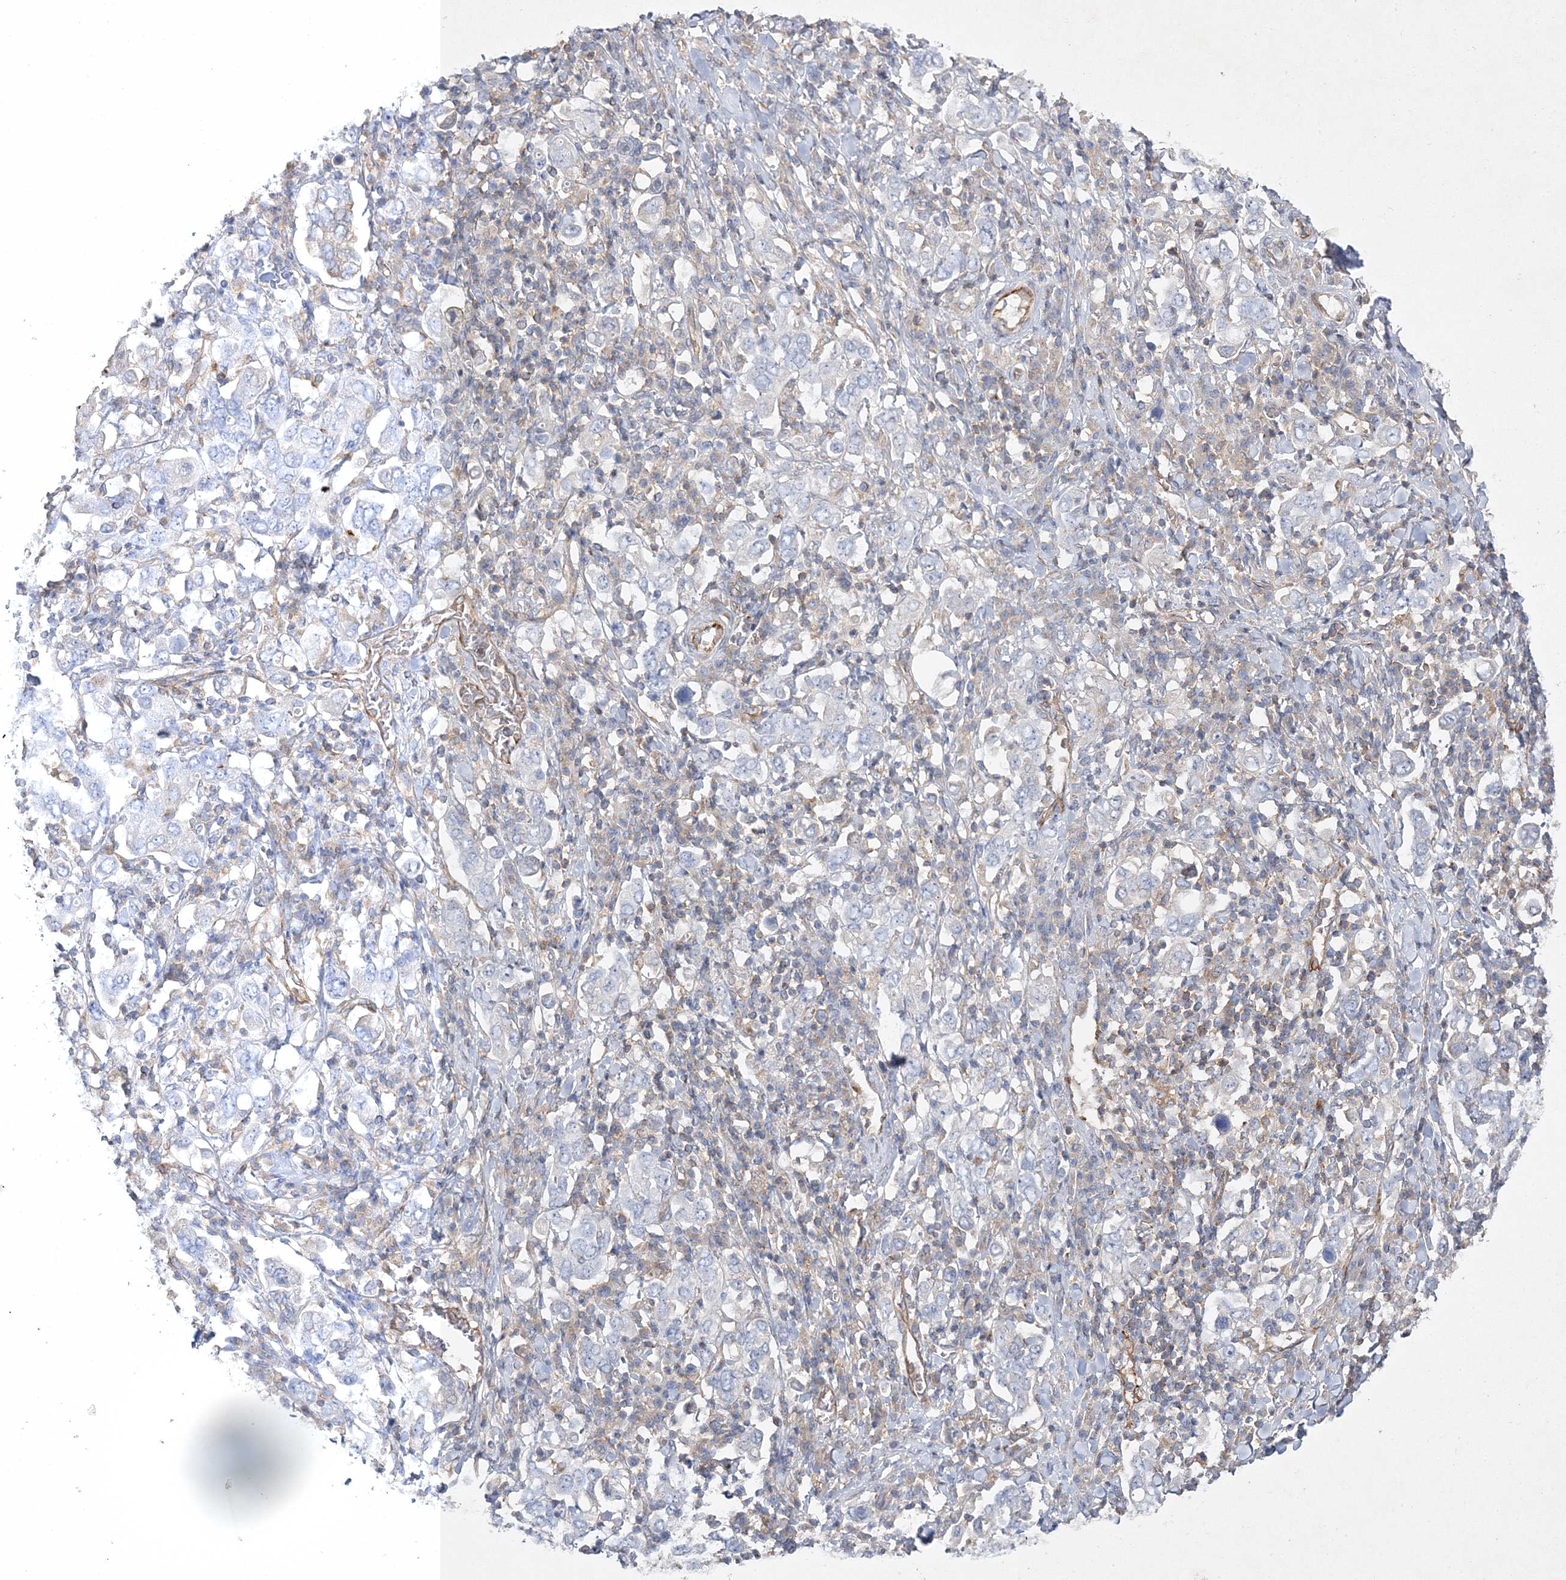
{"staining": {"intensity": "negative", "quantity": "none", "location": "none"}, "tissue": "stomach cancer", "cell_type": "Tumor cells", "image_type": "cancer", "snomed": [{"axis": "morphology", "description": "Adenocarcinoma, NOS"}, {"axis": "topography", "description": "Stomach, upper"}], "caption": "Immunohistochemistry of stomach cancer shows no staining in tumor cells. (DAB immunohistochemistry, high magnification).", "gene": "WDR37", "patient": {"sex": "male", "age": 62}}